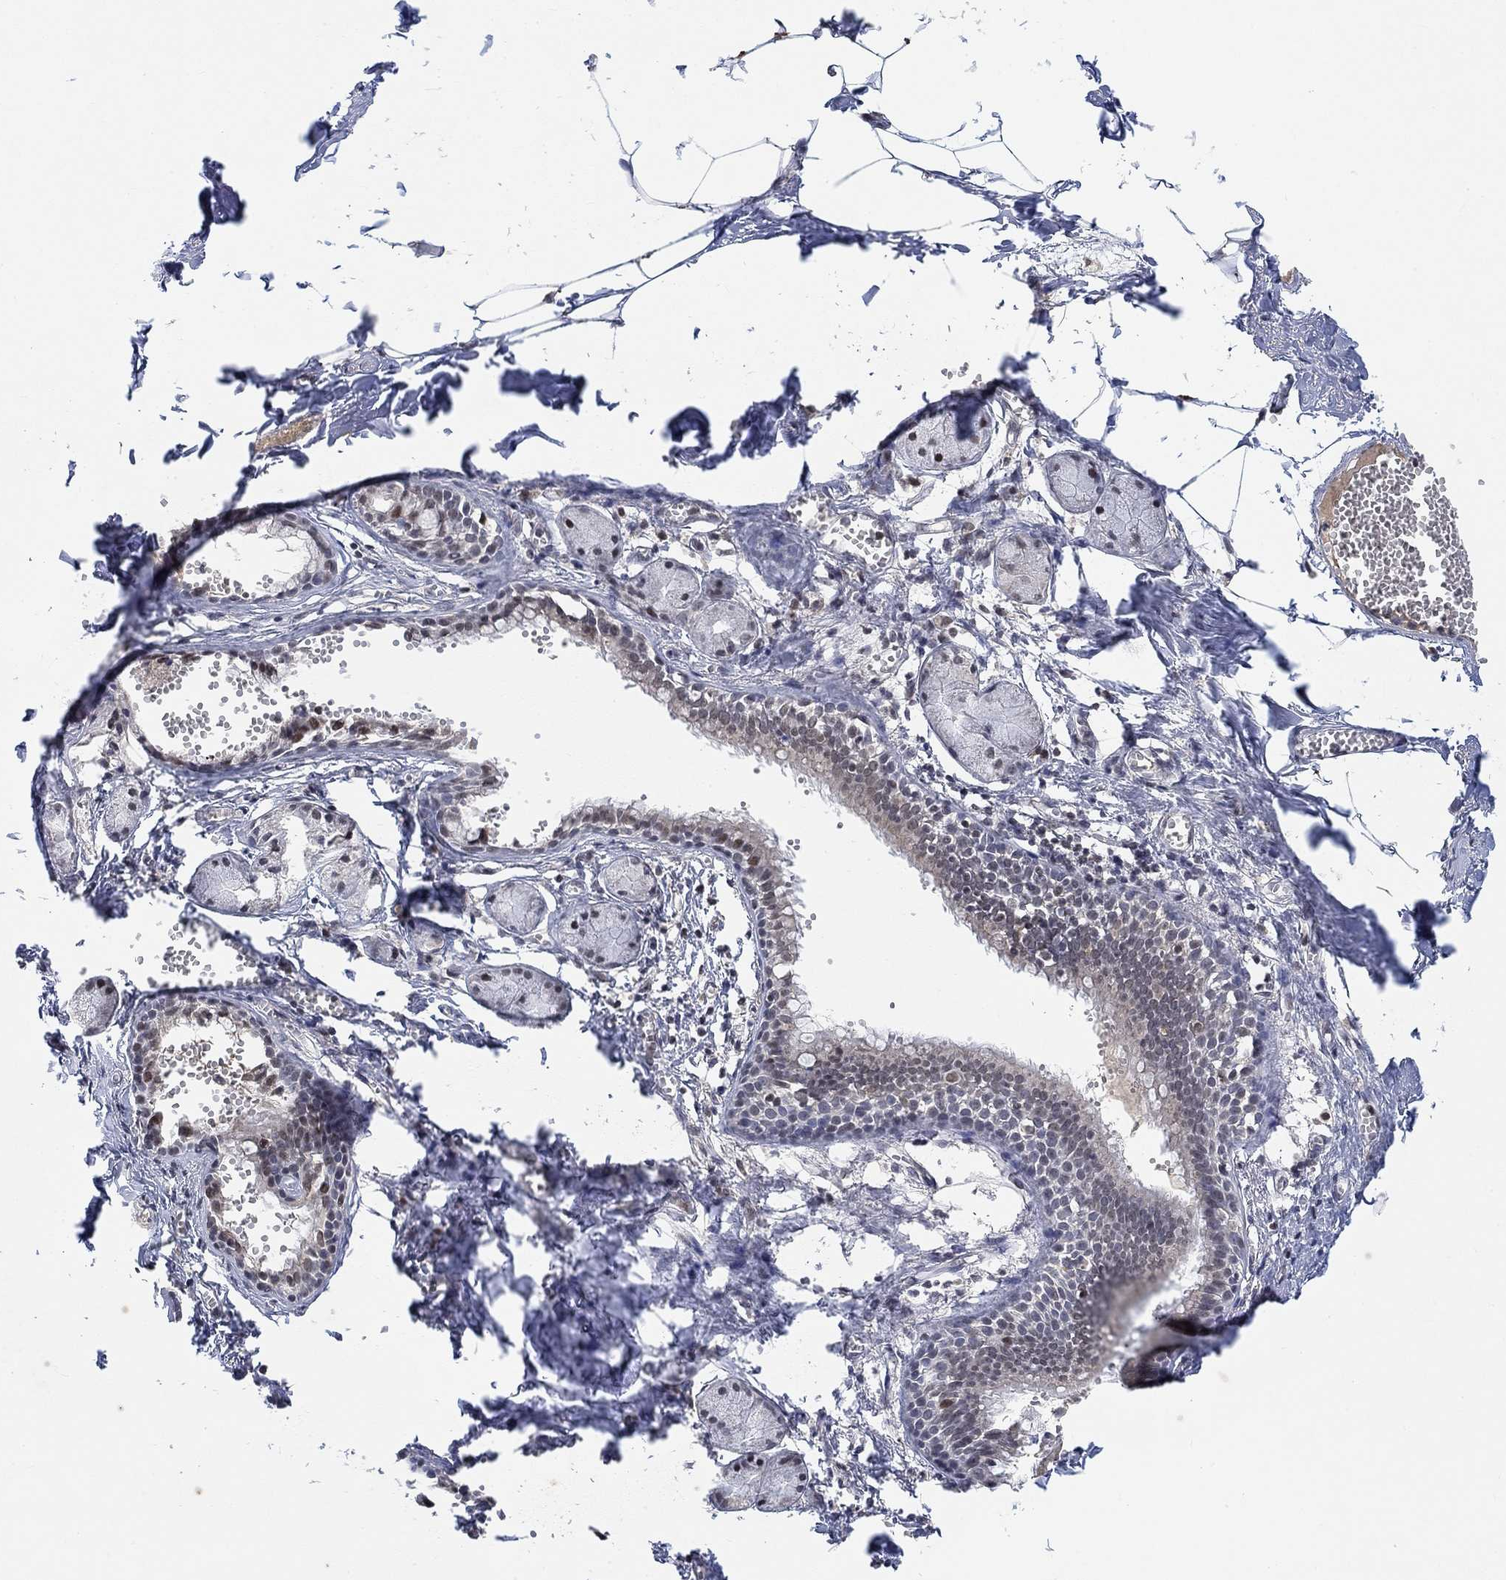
{"staining": {"intensity": "negative", "quantity": "none", "location": "none"}, "tissue": "soft tissue", "cell_type": "Fibroblasts", "image_type": "normal", "snomed": [{"axis": "morphology", "description": "Normal tissue, NOS"}, {"axis": "morphology", "description": "Squamous cell carcinoma, NOS"}, {"axis": "topography", "description": "Cartilage tissue"}, {"axis": "topography", "description": "Lung"}], "caption": "Immunohistochemical staining of unremarkable soft tissue exhibits no significant expression in fibroblasts.", "gene": "THAP8", "patient": {"sex": "male", "age": 66}}